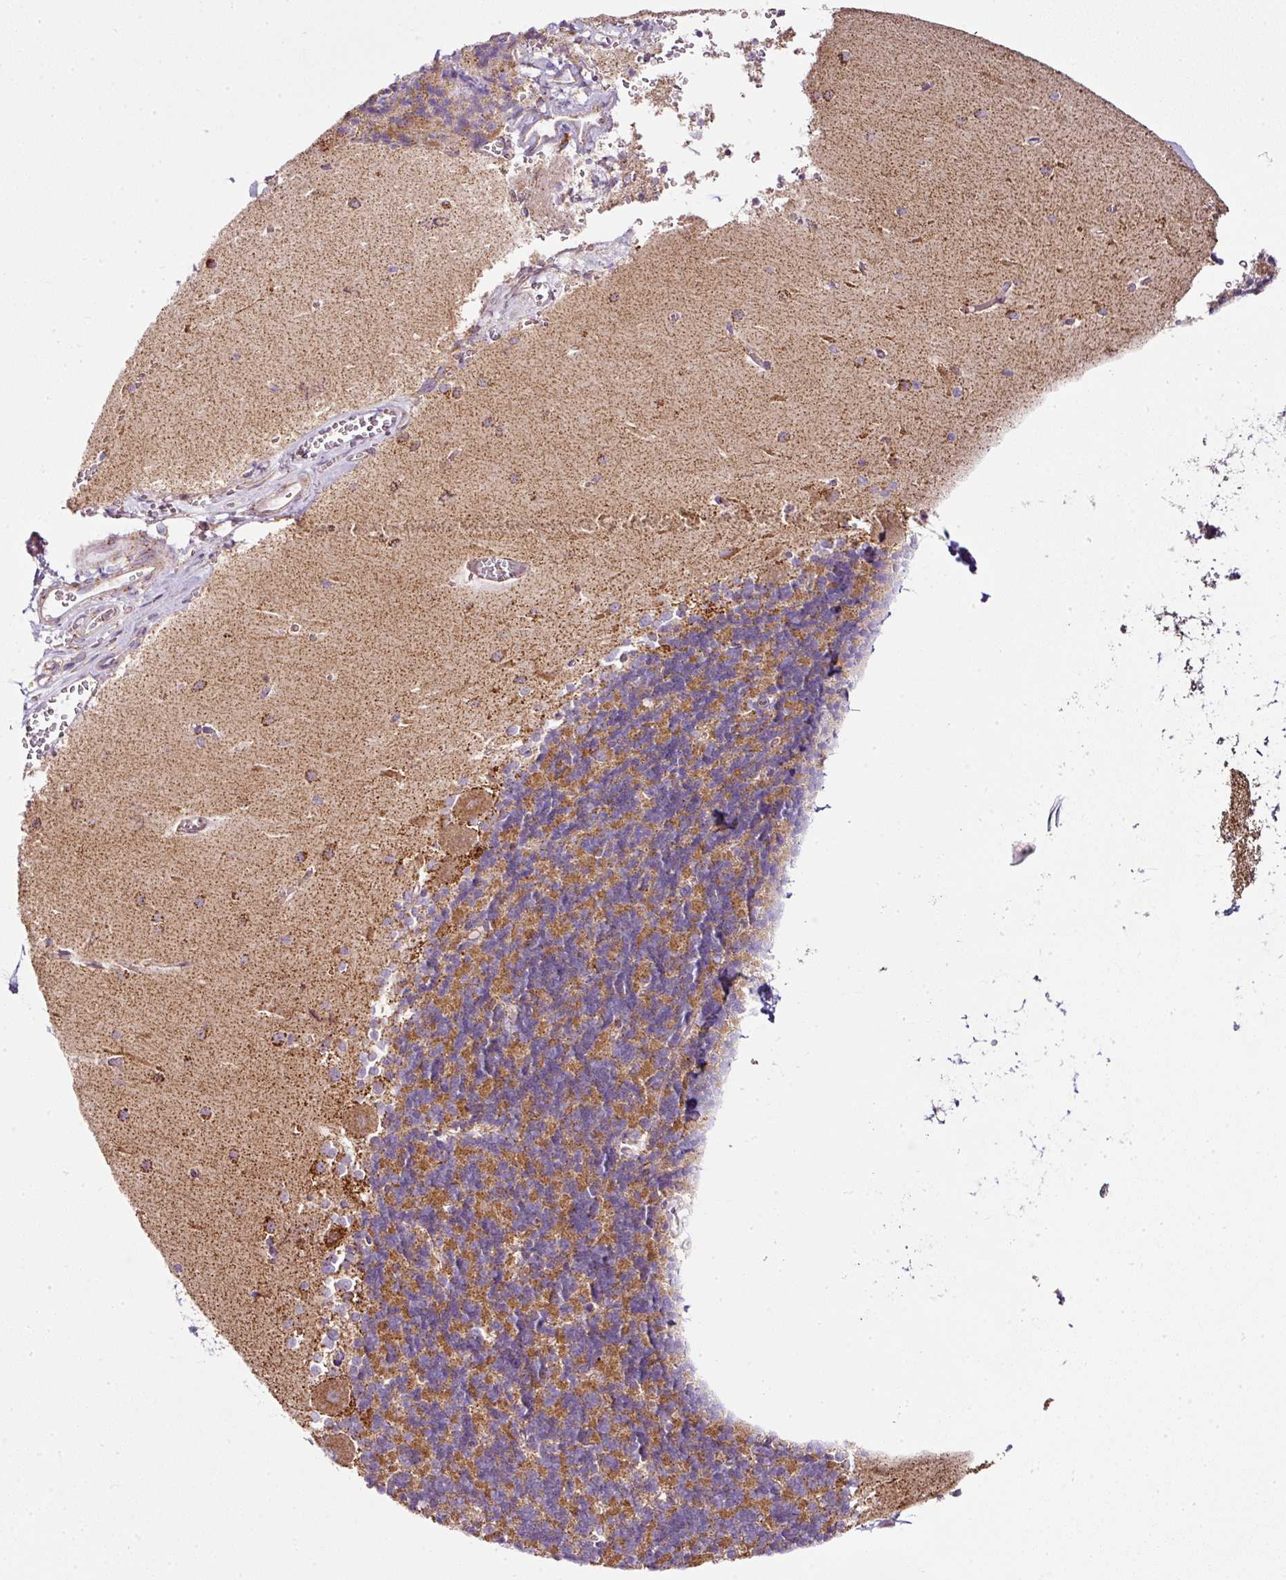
{"staining": {"intensity": "moderate", "quantity": ">75%", "location": "cytoplasmic/membranous"}, "tissue": "cerebellum", "cell_type": "Cells in granular layer", "image_type": "normal", "snomed": [{"axis": "morphology", "description": "Normal tissue, NOS"}, {"axis": "topography", "description": "Cerebellum"}], "caption": "Immunohistochemical staining of normal cerebellum shows >75% levels of moderate cytoplasmic/membranous protein expression in approximately >75% of cells in granular layer. (Brightfield microscopy of DAB IHC at high magnification).", "gene": "SDHA", "patient": {"sex": "male", "age": 37}}